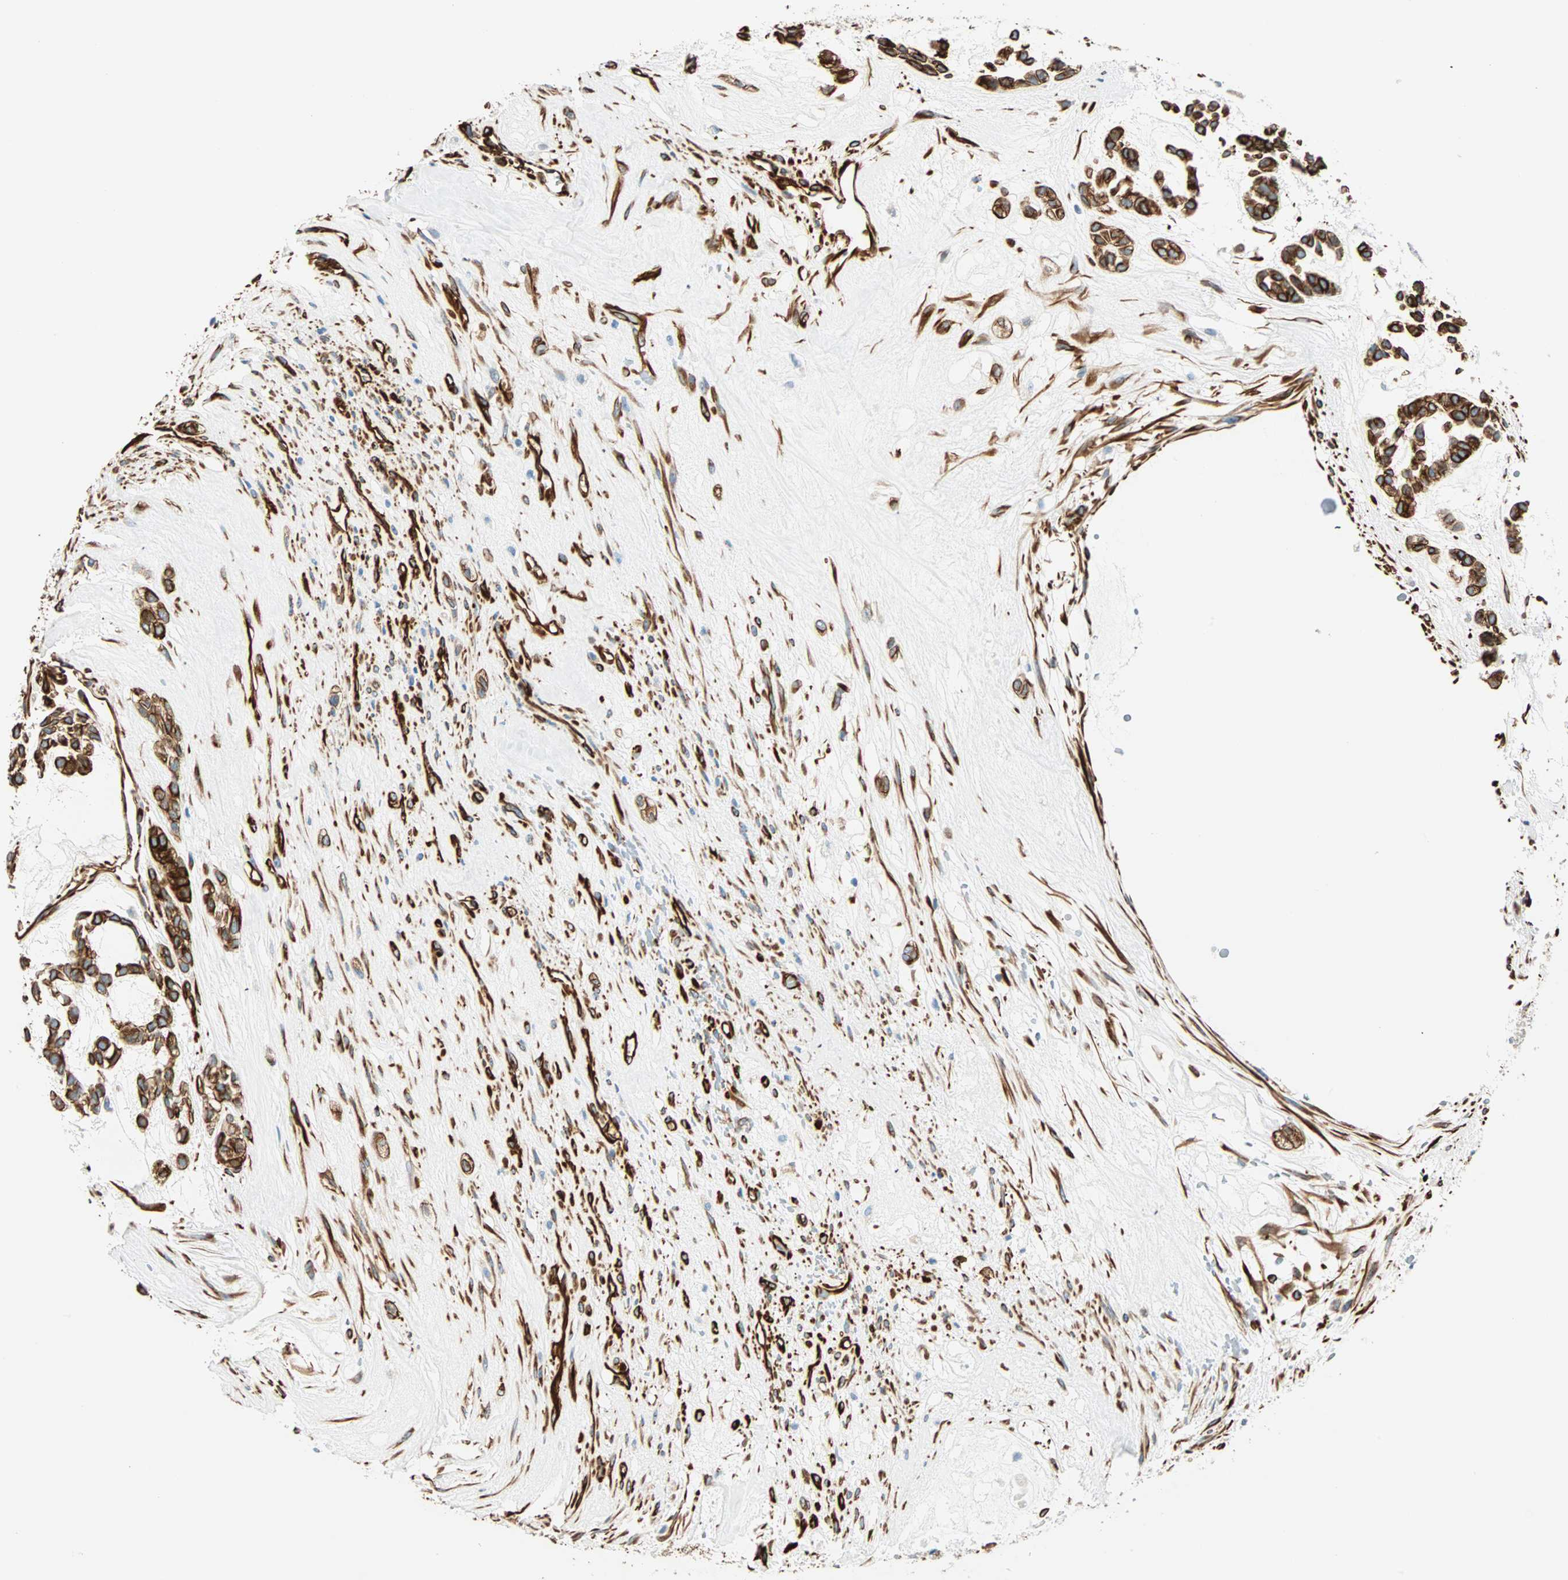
{"staining": {"intensity": "strong", "quantity": ">75%", "location": "cytoplasmic/membranous"}, "tissue": "head and neck cancer", "cell_type": "Tumor cells", "image_type": "cancer", "snomed": [{"axis": "morphology", "description": "Adenocarcinoma, NOS"}, {"axis": "morphology", "description": "Adenoma, NOS"}, {"axis": "topography", "description": "Head-Neck"}], "caption": "A brown stain highlights strong cytoplasmic/membranous staining of a protein in human head and neck cancer tumor cells.", "gene": "NES", "patient": {"sex": "female", "age": 55}}